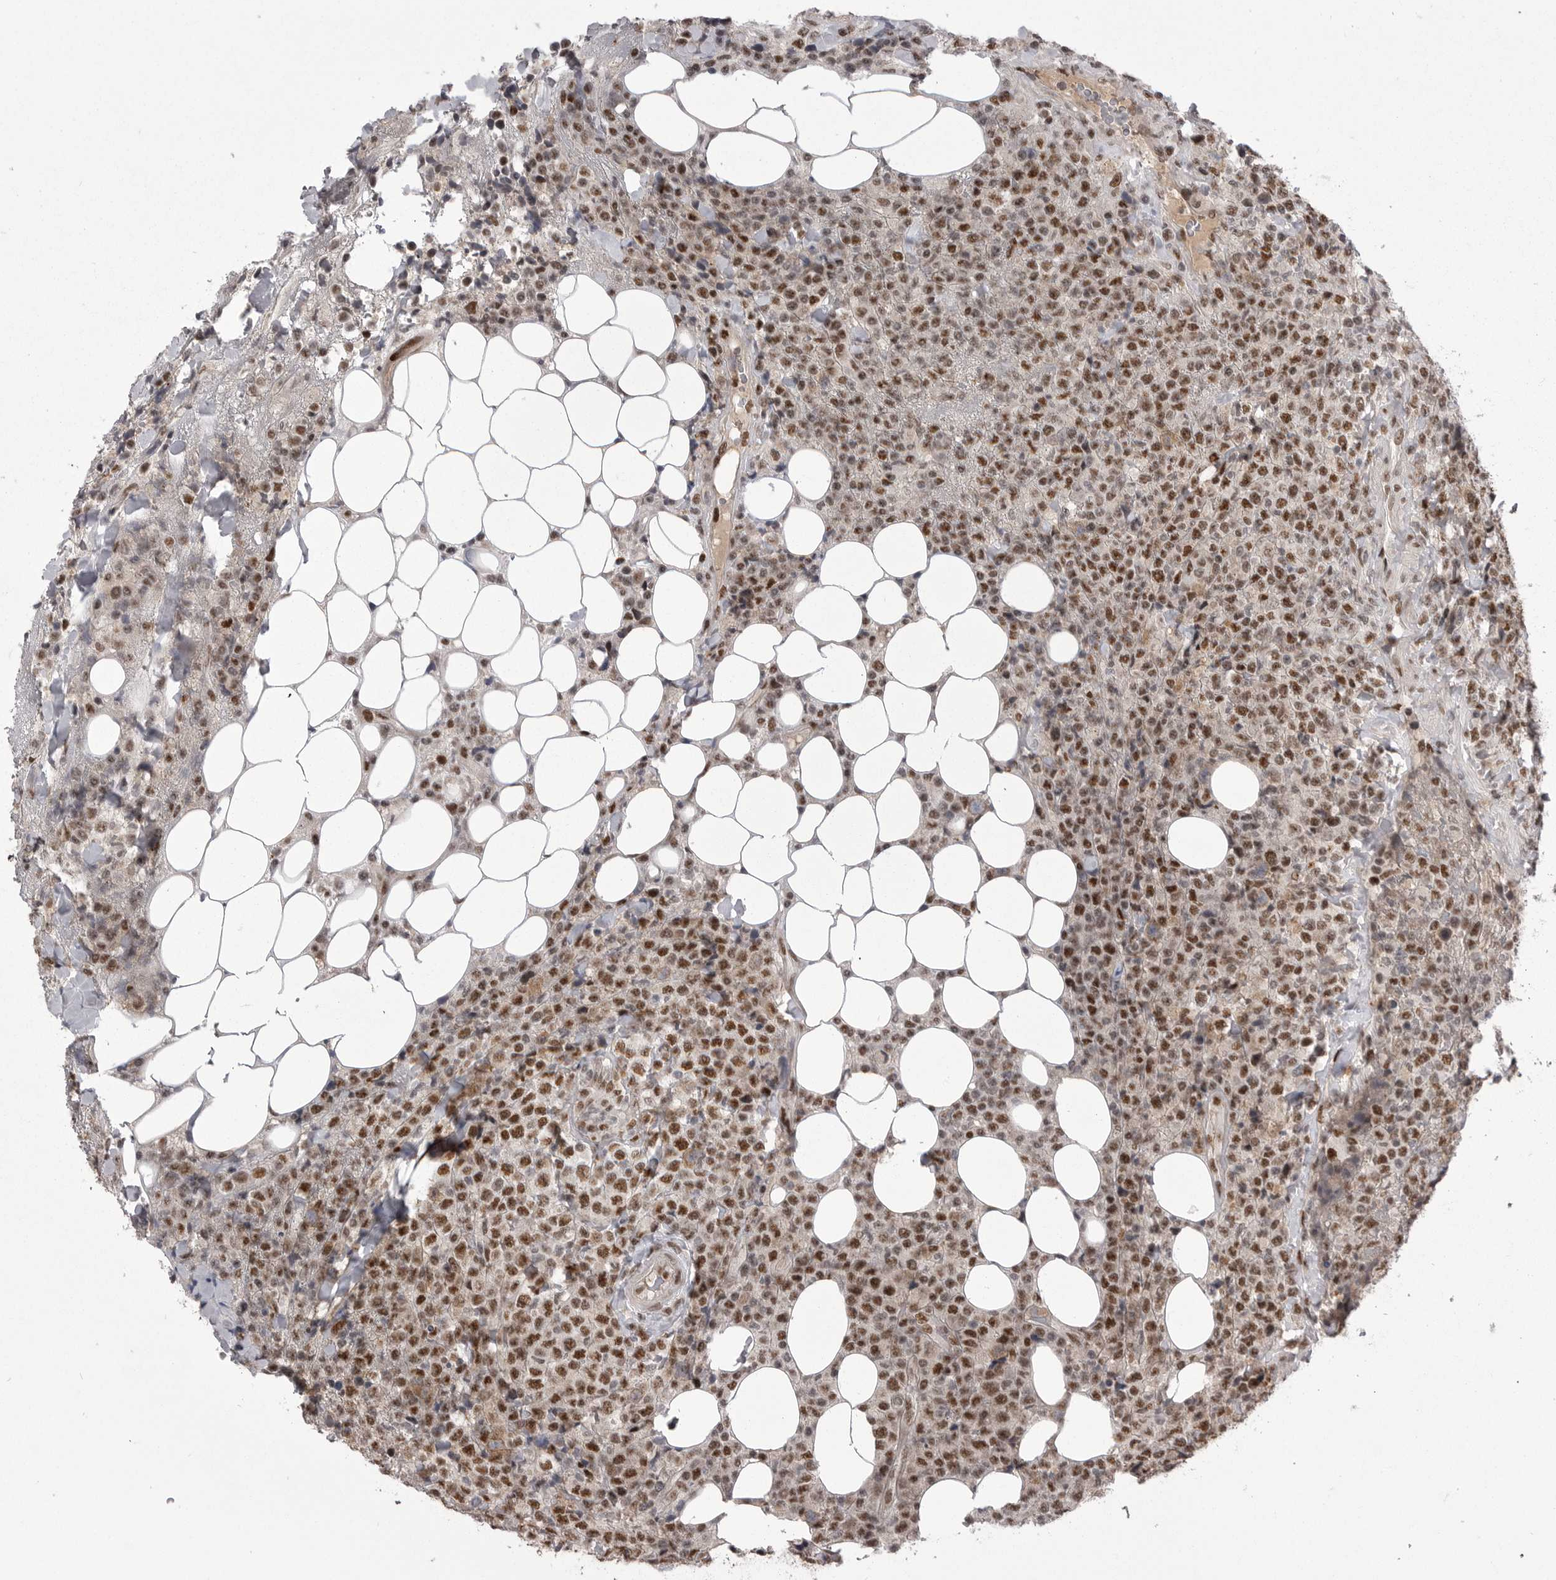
{"staining": {"intensity": "strong", "quantity": ">75%", "location": "nuclear"}, "tissue": "lymphoma", "cell_type": "Tumor cells", "image_type": "cancer", "snomed": [{"axis": "morphology", "description": "Malignant lymphoma, non-Hodgkin's type, High grade"}, {"axis": "topography", "description": "Lymph node"}], "caption": "High-power microscopy captured an immunohistochemistry (IHC) micrograph of lymphoma, revealing strong nuclear positivity in approximately >75% of tumor cells.", "gene": "MEPCE", "patient": {"sex": "male", "age": 13}}